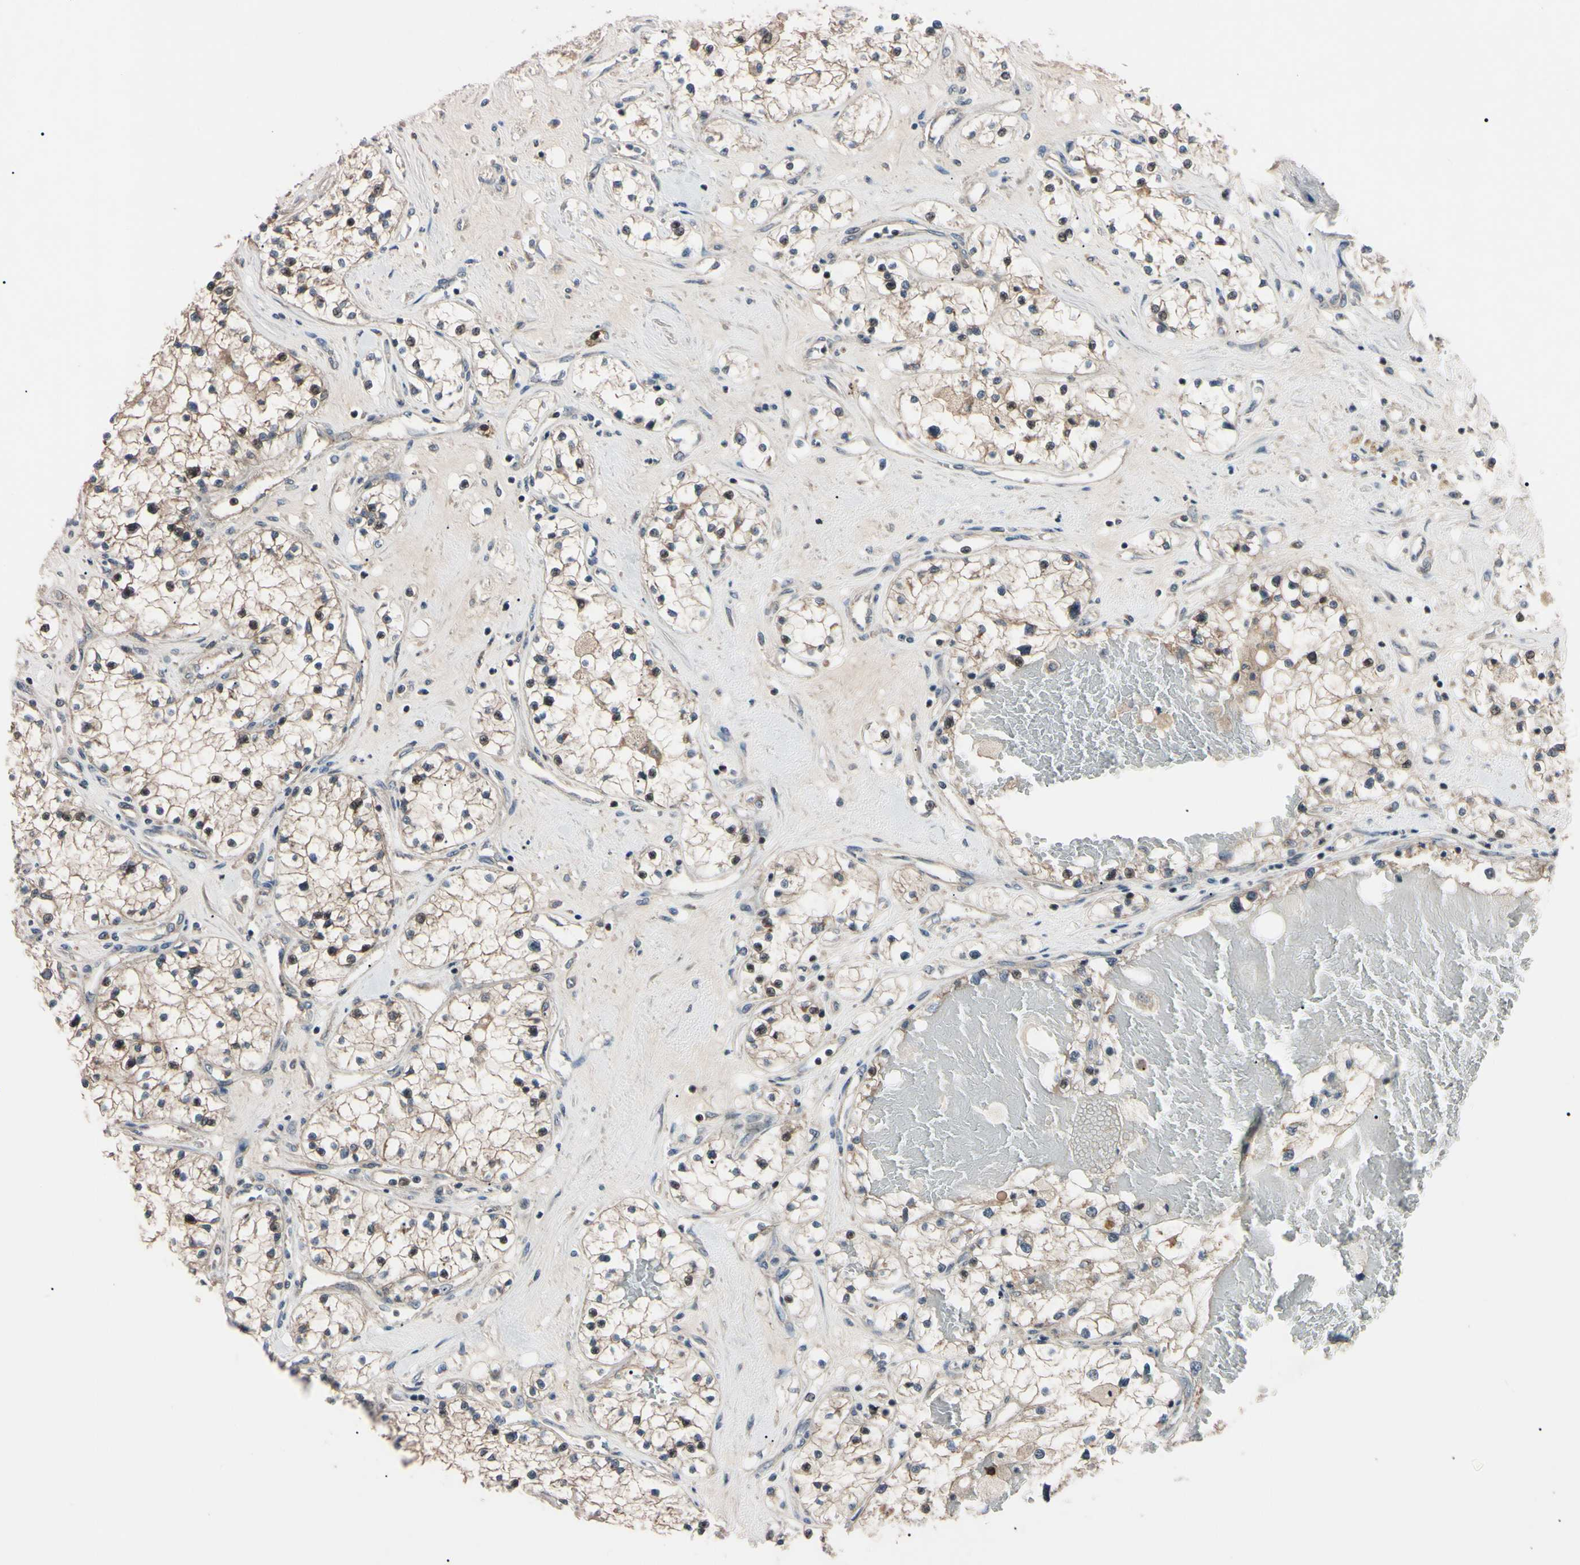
{"staining": {"intensity": "weak", "quantity": "25%-75%", "location": "cytoplasmic/membranous,nuclear"}, "tissue": "renal cancer", "cell_type": "Tumor cells", "image_type": "cancer", "snomed": [{"axis": "morphology", "description": "Adenocarcinoma, NOS"}, {"axis": "topography", "description": "Kidney"}], "caption": "Immunohistochemical staining of human renal cancer reveals low levels of weak cytoplasmic/membranous and nuclear protein expression in about 25%-75% of tumor cells.", "gene": "TRAF5", "patient": {"sex": "male", "age": 68}}